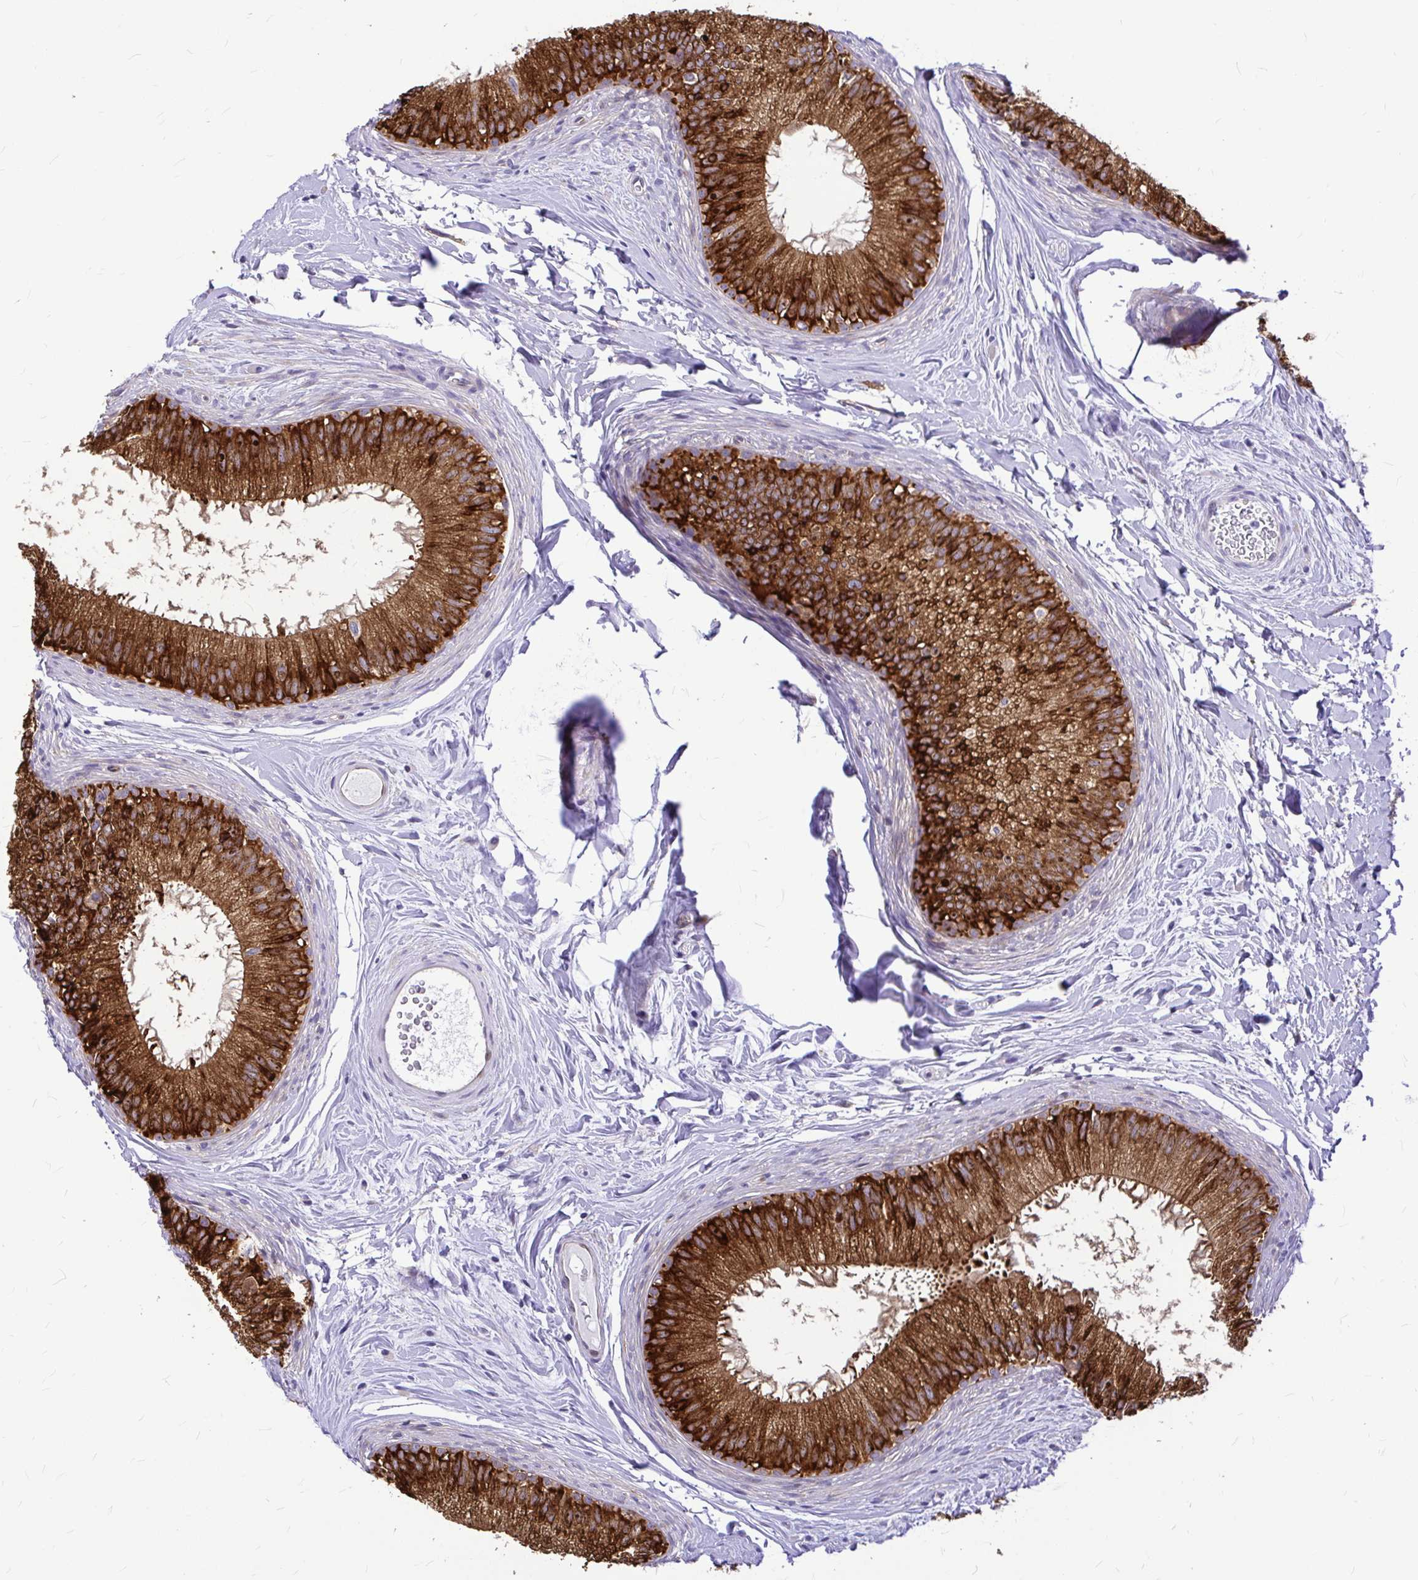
{"staining": {"intensity": "strong", "quantity": "25%-75%", "location": "cytoplasmic/membranous"}, "tissue": "epididymis", "cell_type": "Glandular cells", "image_type": "normal", "snomed": [{"axis": "morphology", "description": "Normal tissue, NOS"}, {"axis": "topography", "description": "Epididymis"}], "caption": "Protein staining by immunohistochemistry exhibits strong cytoplasmic/membranous expression in approximately 25%-75% of glandular cells in normal epididymis.", "gene": "GABBR2", "patient": {"sex": "male", "age": 44}}